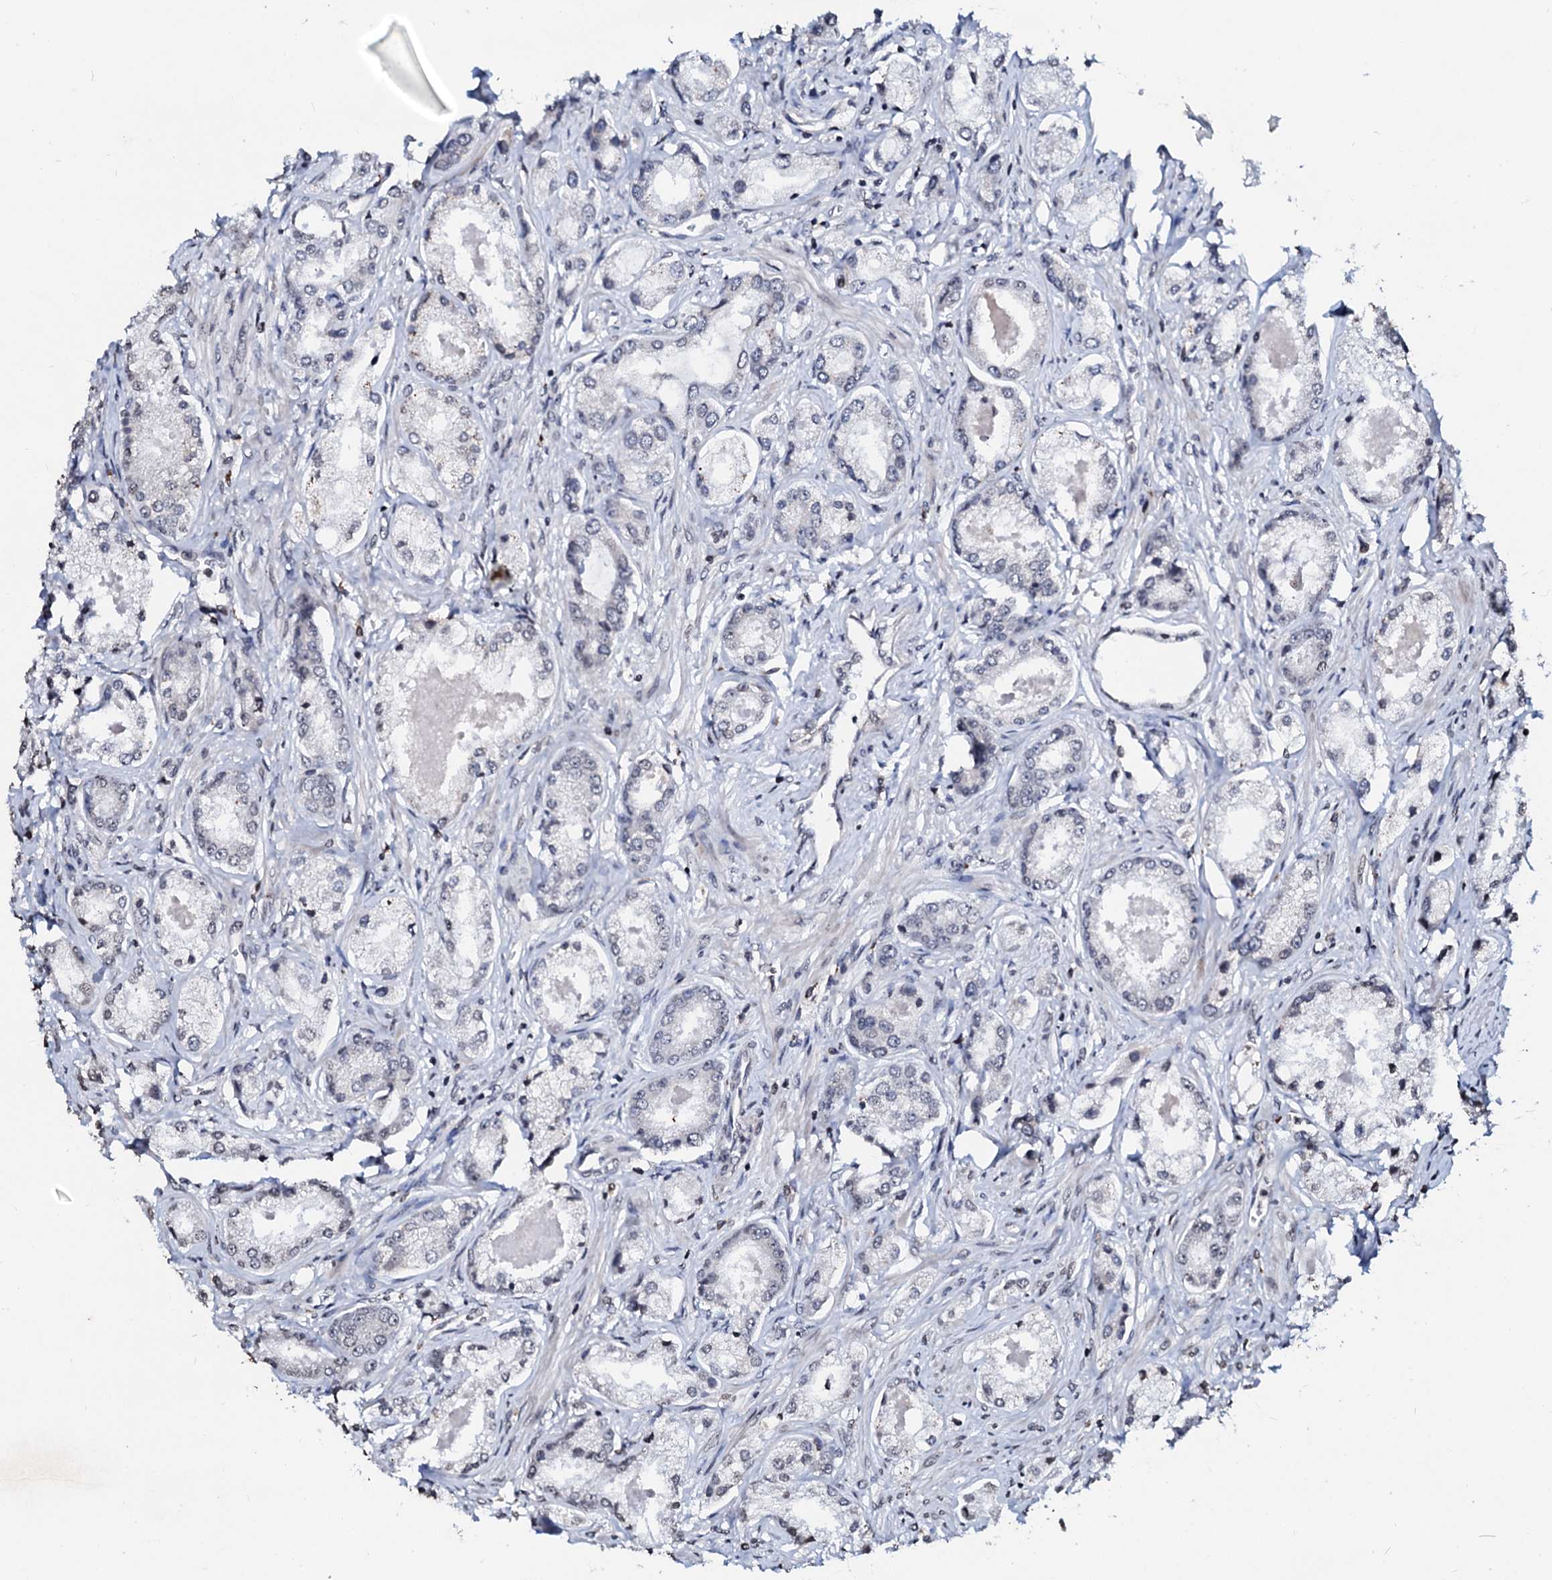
{"staining": {"intensity": "negative", "quantity": "none", "location": "none"}, "tissue": "prostate cancer", "cell_type": "Tumor cells", "image_type": "cancer", "snomed": [{"axis": "morphology", "description": "Adenocarcinoma, Low grade"}, {"axis": "topography", "description": "Prostate"}], "caption": "The photomicrograph displays no staining of tumor cells in low-grade adenocarcinoma (prostate).", "gene": "LSM11", "patient": {"sex": "male", "age": 68}}